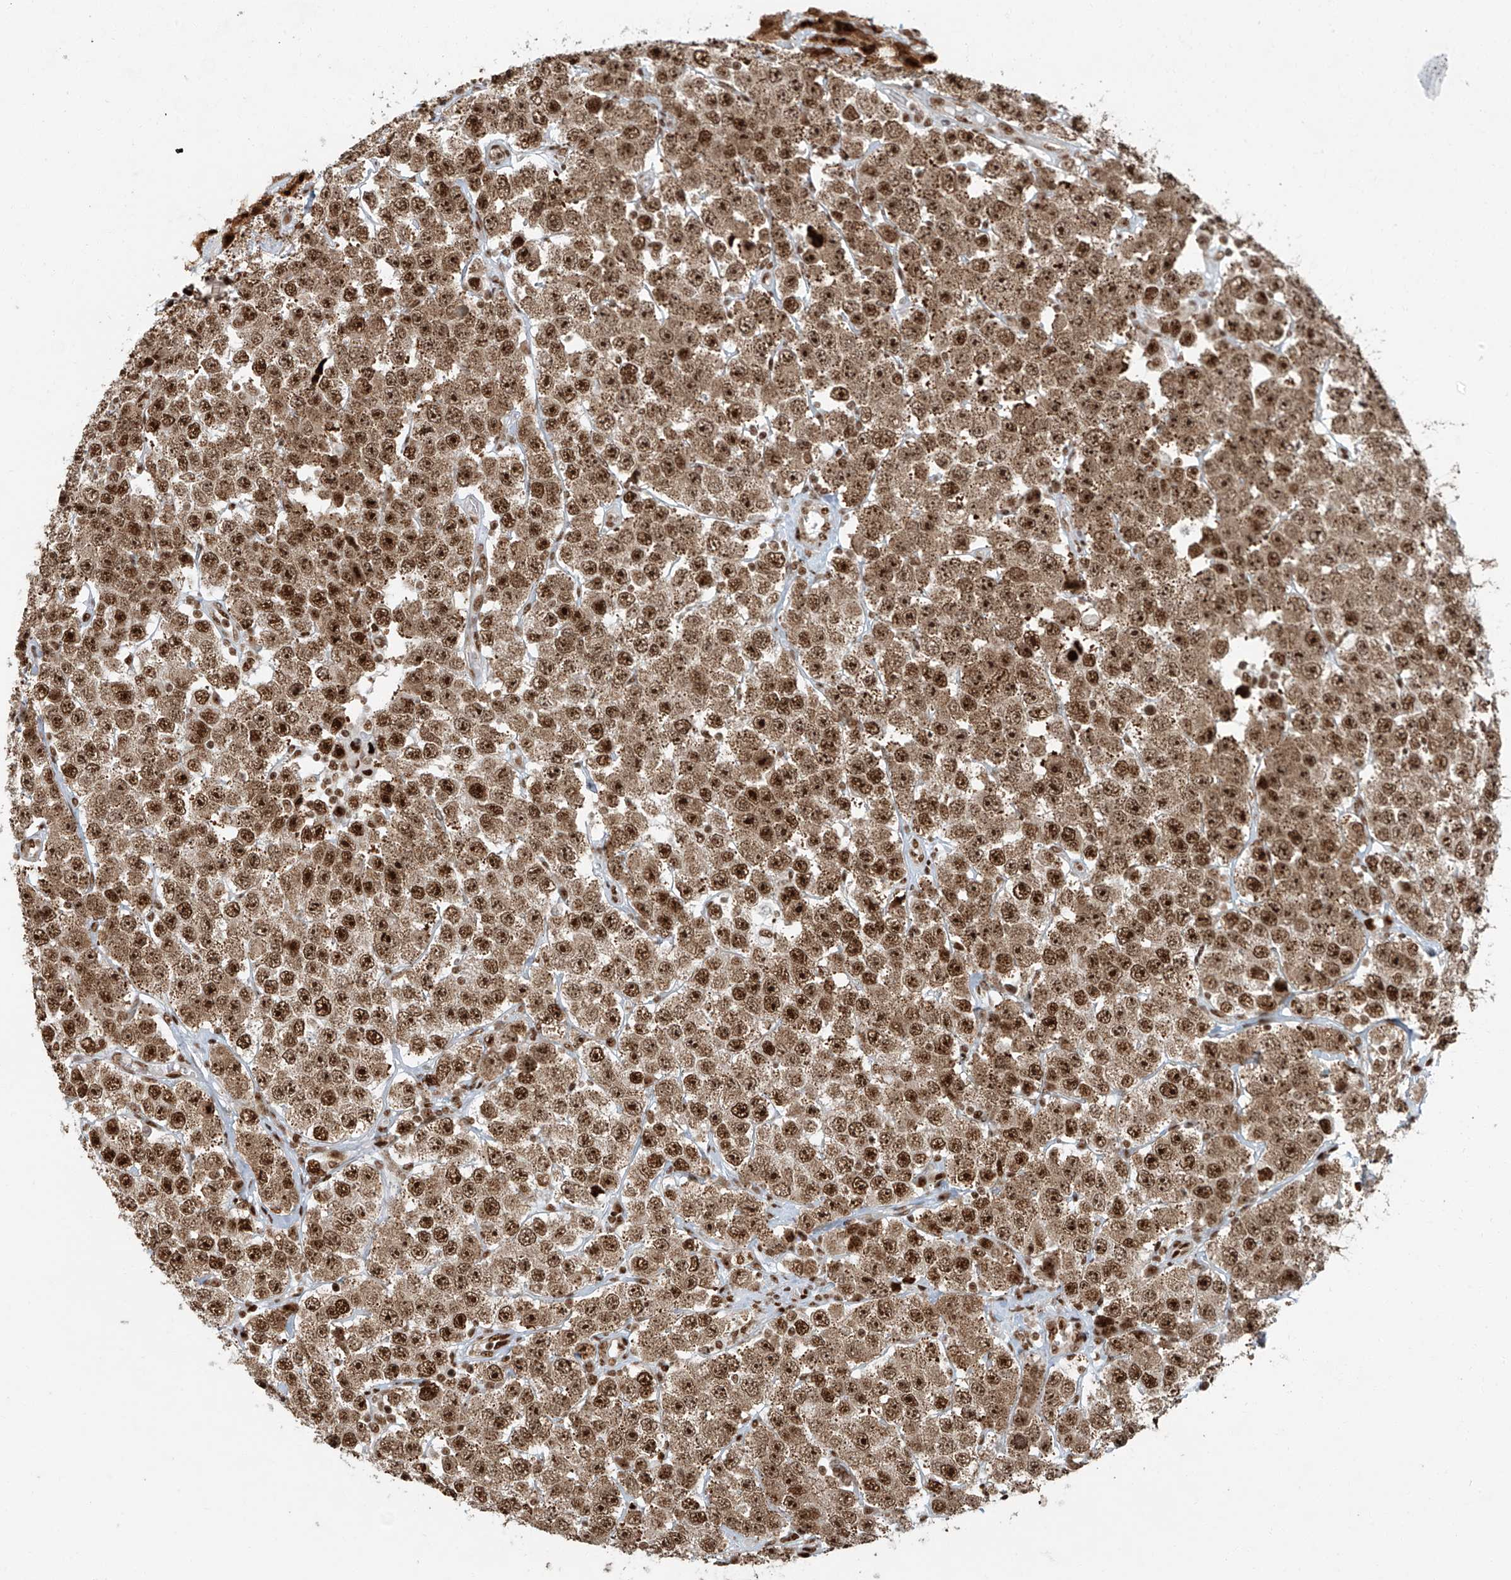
{"staining": {"intensity": "moderate", "quantity": ">75%", "location": "cytoplasmic/membranous,nuclear"}, "tissue": "testis cancer", "cell_type": "Tumor cells", "image_type": "cancer", "snomed": [{"axis": "morphology", "description": "Seminoma, NOS"}, {"axis": "topography", "description": "Testis"}], "caption": "Tumor cells reveal medium levels of moderate cytoplasmic/membranous and nuclear positivity in approximately >75% of cells in seminoma (testis).", "gene": "FAM193B", "patient": {"sex": "male", "age": 28}}